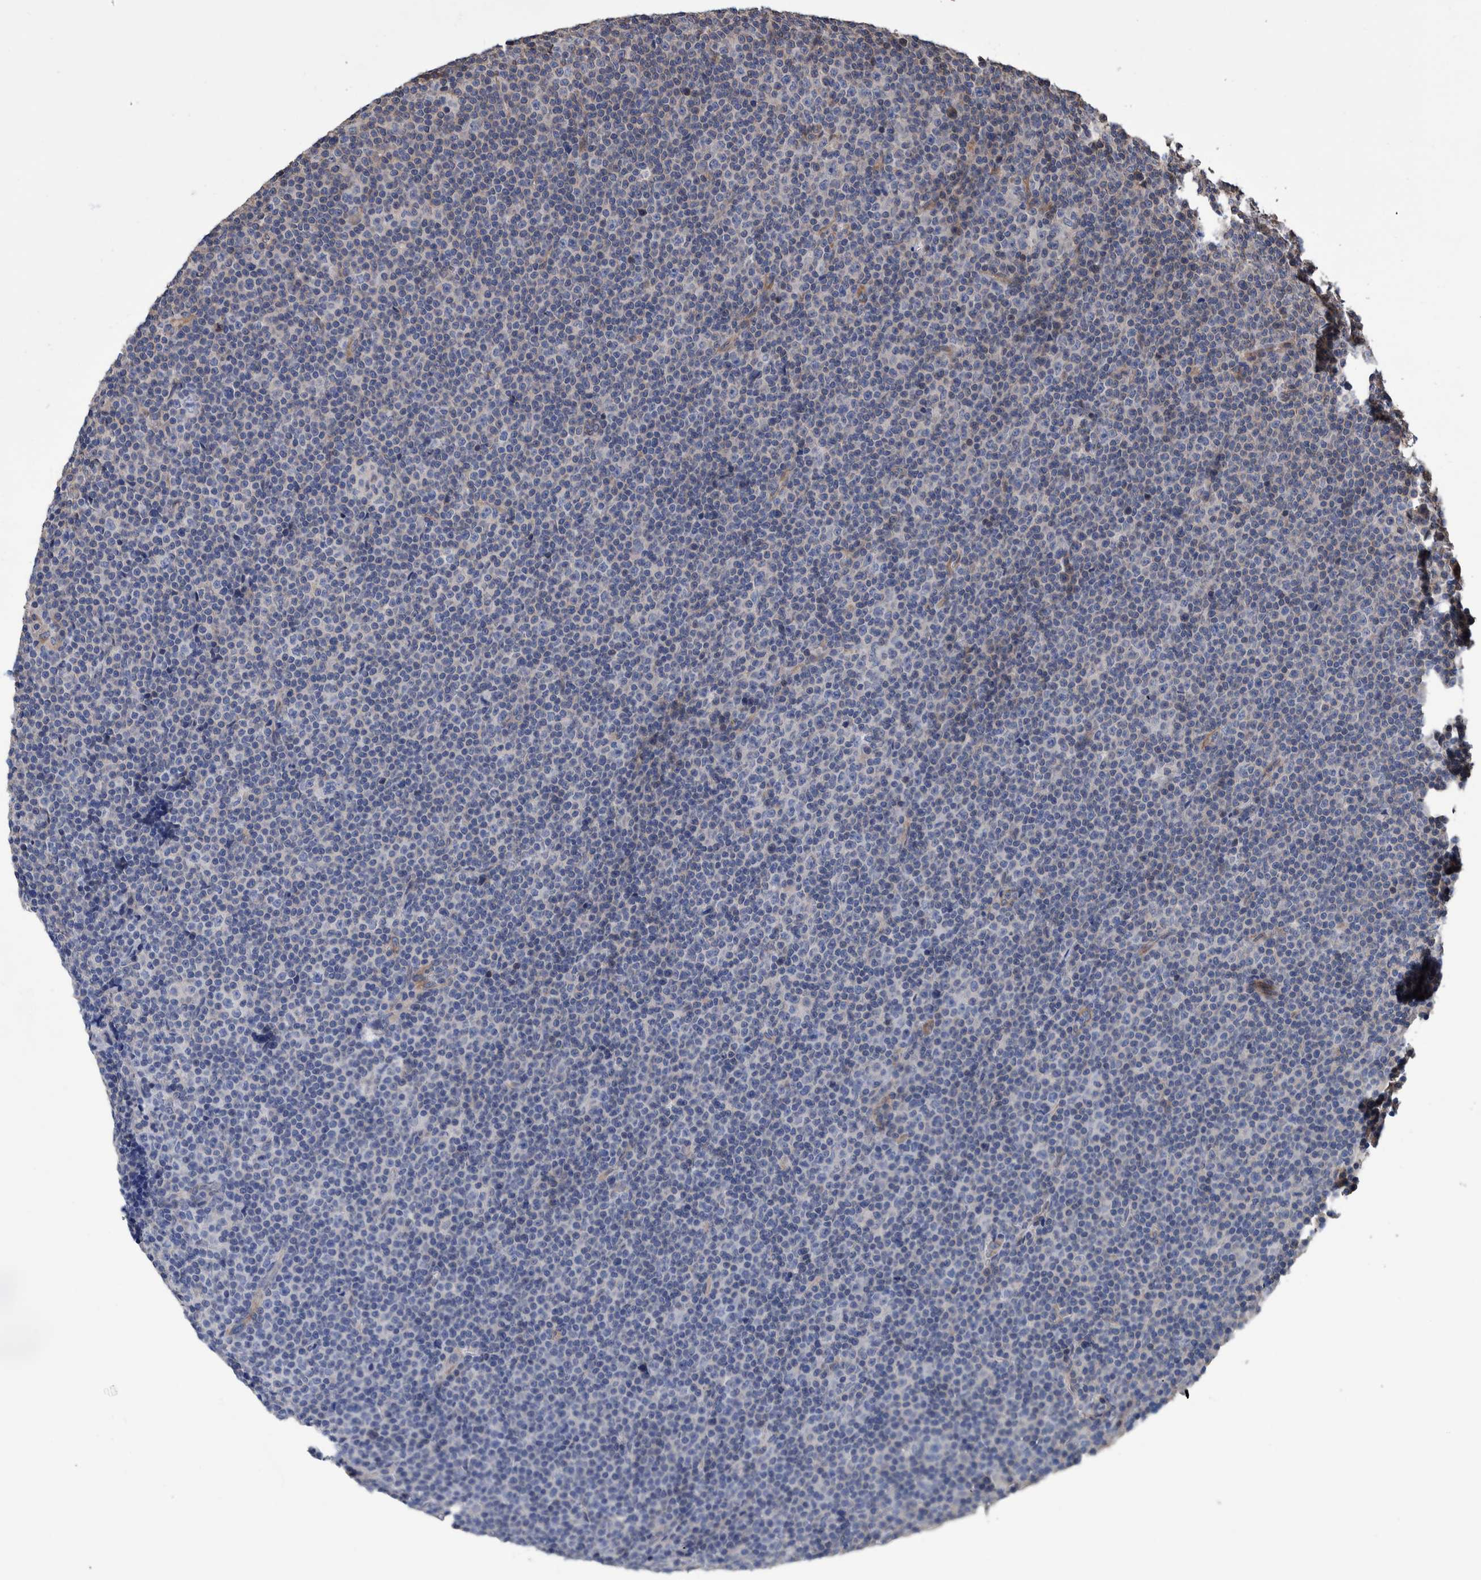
{"staining": {"intensity": "negative", "quantity": "none", "location": "none"}, "tissue": "lymphoma", "cell_type": "Tumor cells", "image_type": "cancer", "snomed": [{"axis": "morphology", "description": "Malignant lymphoma, non-Hodgkin's type, Low grade"}, {"axis": "topography", "description": "Lymph node"}], "caption": "Human lymphoma stained for a protein using IHC shows no positivity in tumor cells.", "gene": "SLC45A4", "patient": {"sex": "female", "age": 67}}